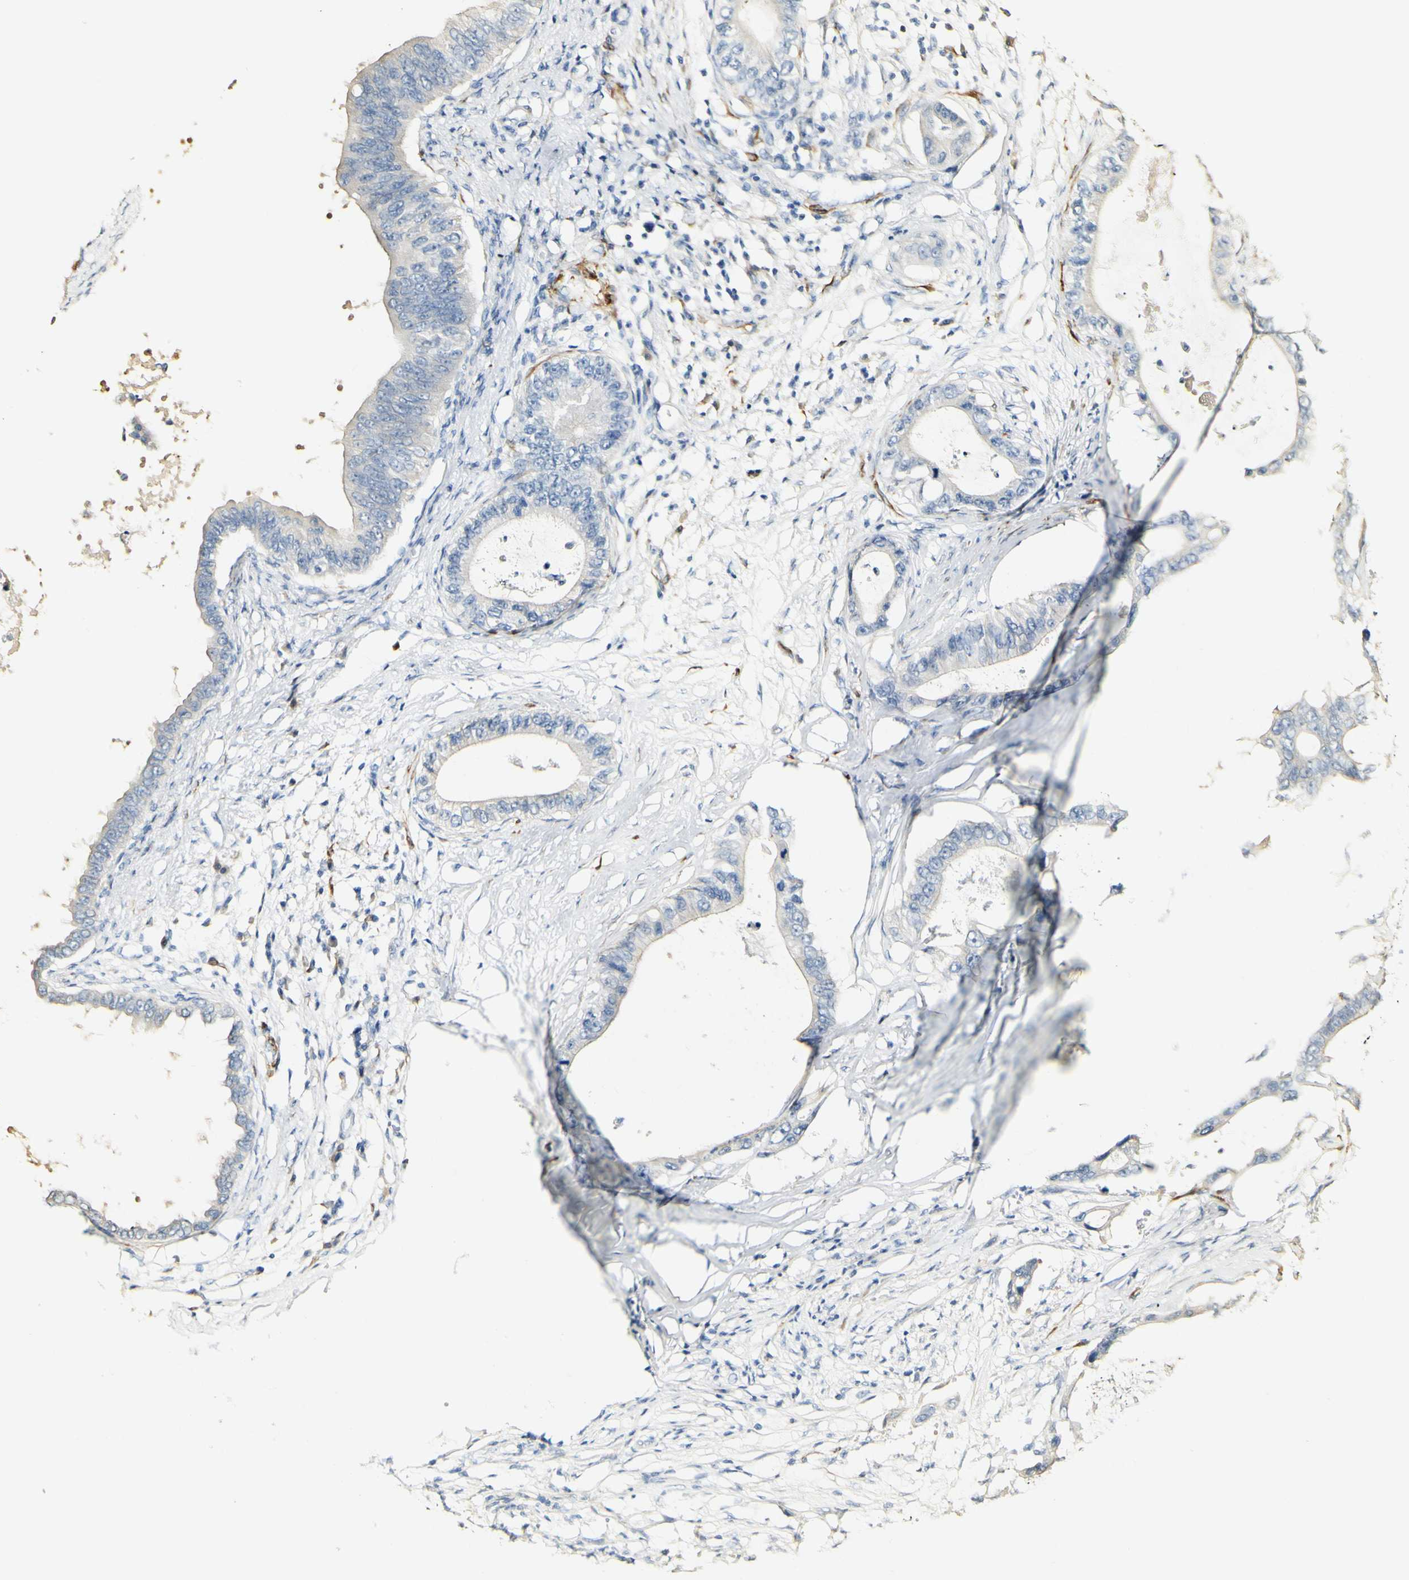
{"staining": {"intensity": "negative", "quantity": "none", "location": "none"}, "tissue": "pancreatic cancer", "cell_type": "Tumor cells", "image_type": "cancer", "snomed": [{"axis": "morphology", "description": "Adenocarcinoma, NOS"}, {"axis": "topography", "description": "Pancreas"}], "caption": "Immunohistochemical staining of pancreatic adenocarcinoma displays no significant staining in tumor cells.", "gene": "FMO3", "patient": {"sex": "male", "age": 77}}